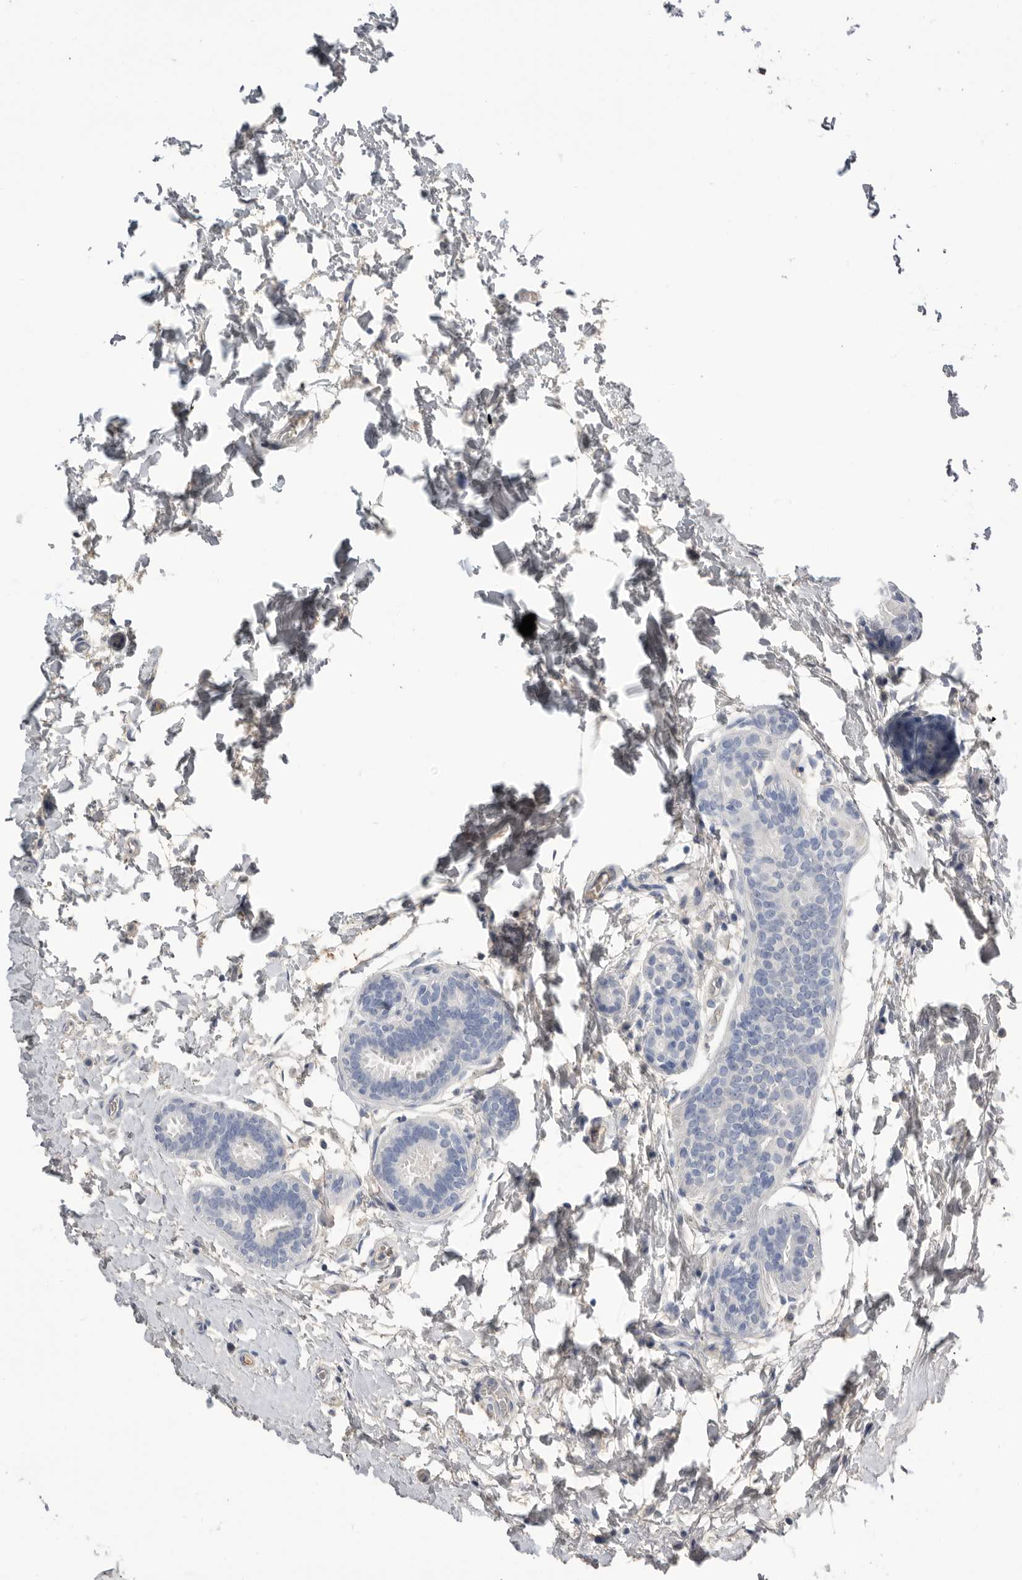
{"staining": {"intensity": "negative", "quantity": "none", "location": "none"}, "tissue": "breast cancer", "cell_type": "Tumor cells", "image_type": "cancer", "snomed": [{"axis": "morphology", "description": "Duct carcinoma"}, {"axis": "topography", "description": "Breast"}], "caption": "Immunohistochemistry of human intraductal carcinoma (breast) demonstrates no expression in tumor cells.", "gene": "APOA2", "patient": {"sex": "female", "age": 62}}